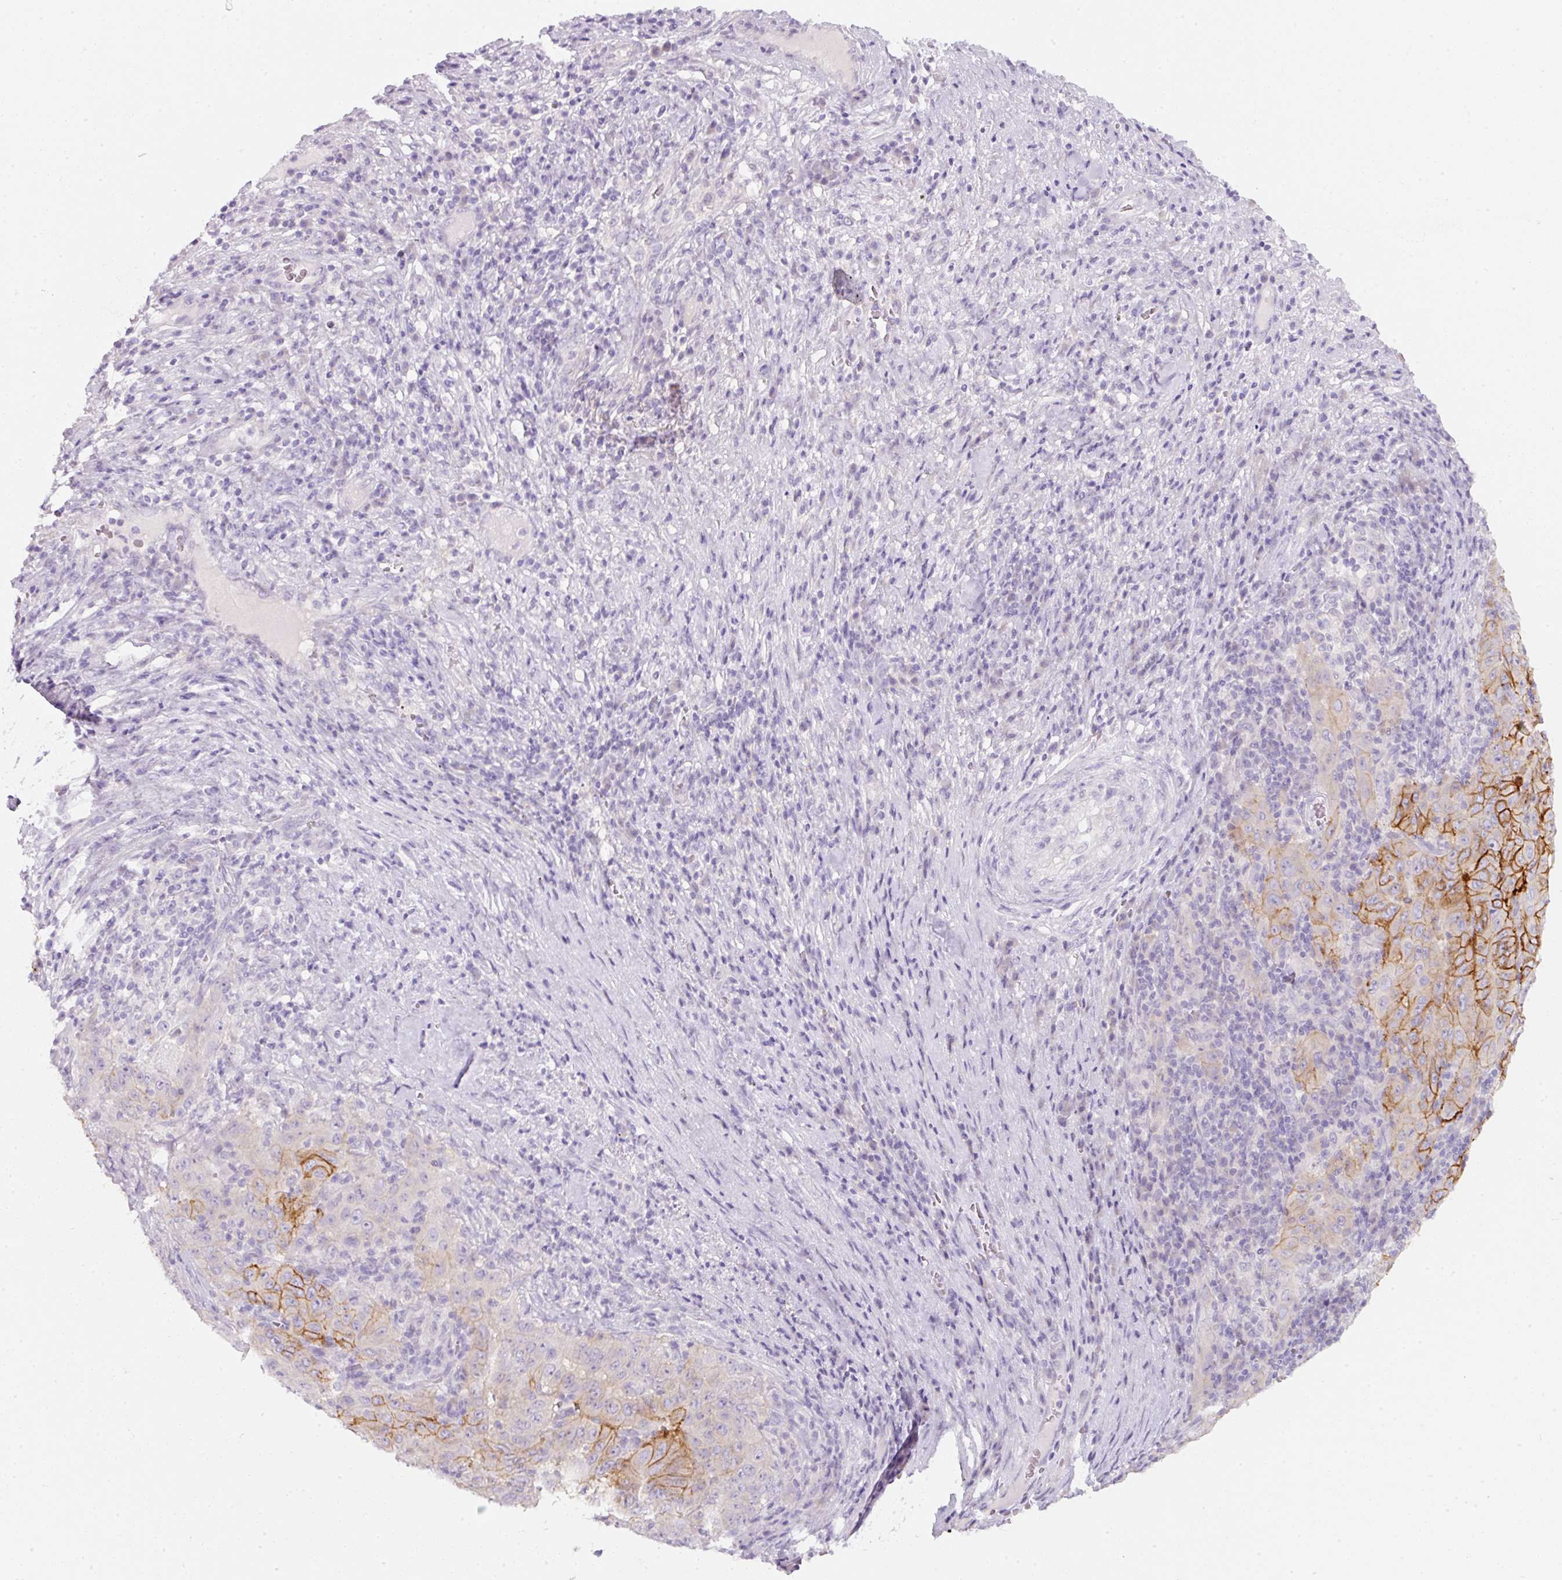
{"staining": {"intensity": "strong", "quantity": "25%-75%", "location": "cytoplasmic/membranous"}, "tissue": "pancreatic cancer", "cell_type": "Tumor cells", "image_type": "cancer", "snomed": [{"axis": "morphology", "description": "Adenocarcinoma, NOS"}, {"axis": "topography", "description": "Pancreas"}], "caption": "A histopathology image of human pancreatic cancer (adenocarcinoma) stained for a protein exhibits strong cytoplasmic/membranous brown staining in tumor cells. The staining is performed using DAB brown chromogen to label protein expression. The nuclei are counter-stained blue using hematoxylin.", "gene": "SLC2A2", "patient": {"sex": "male", "age": 63}}